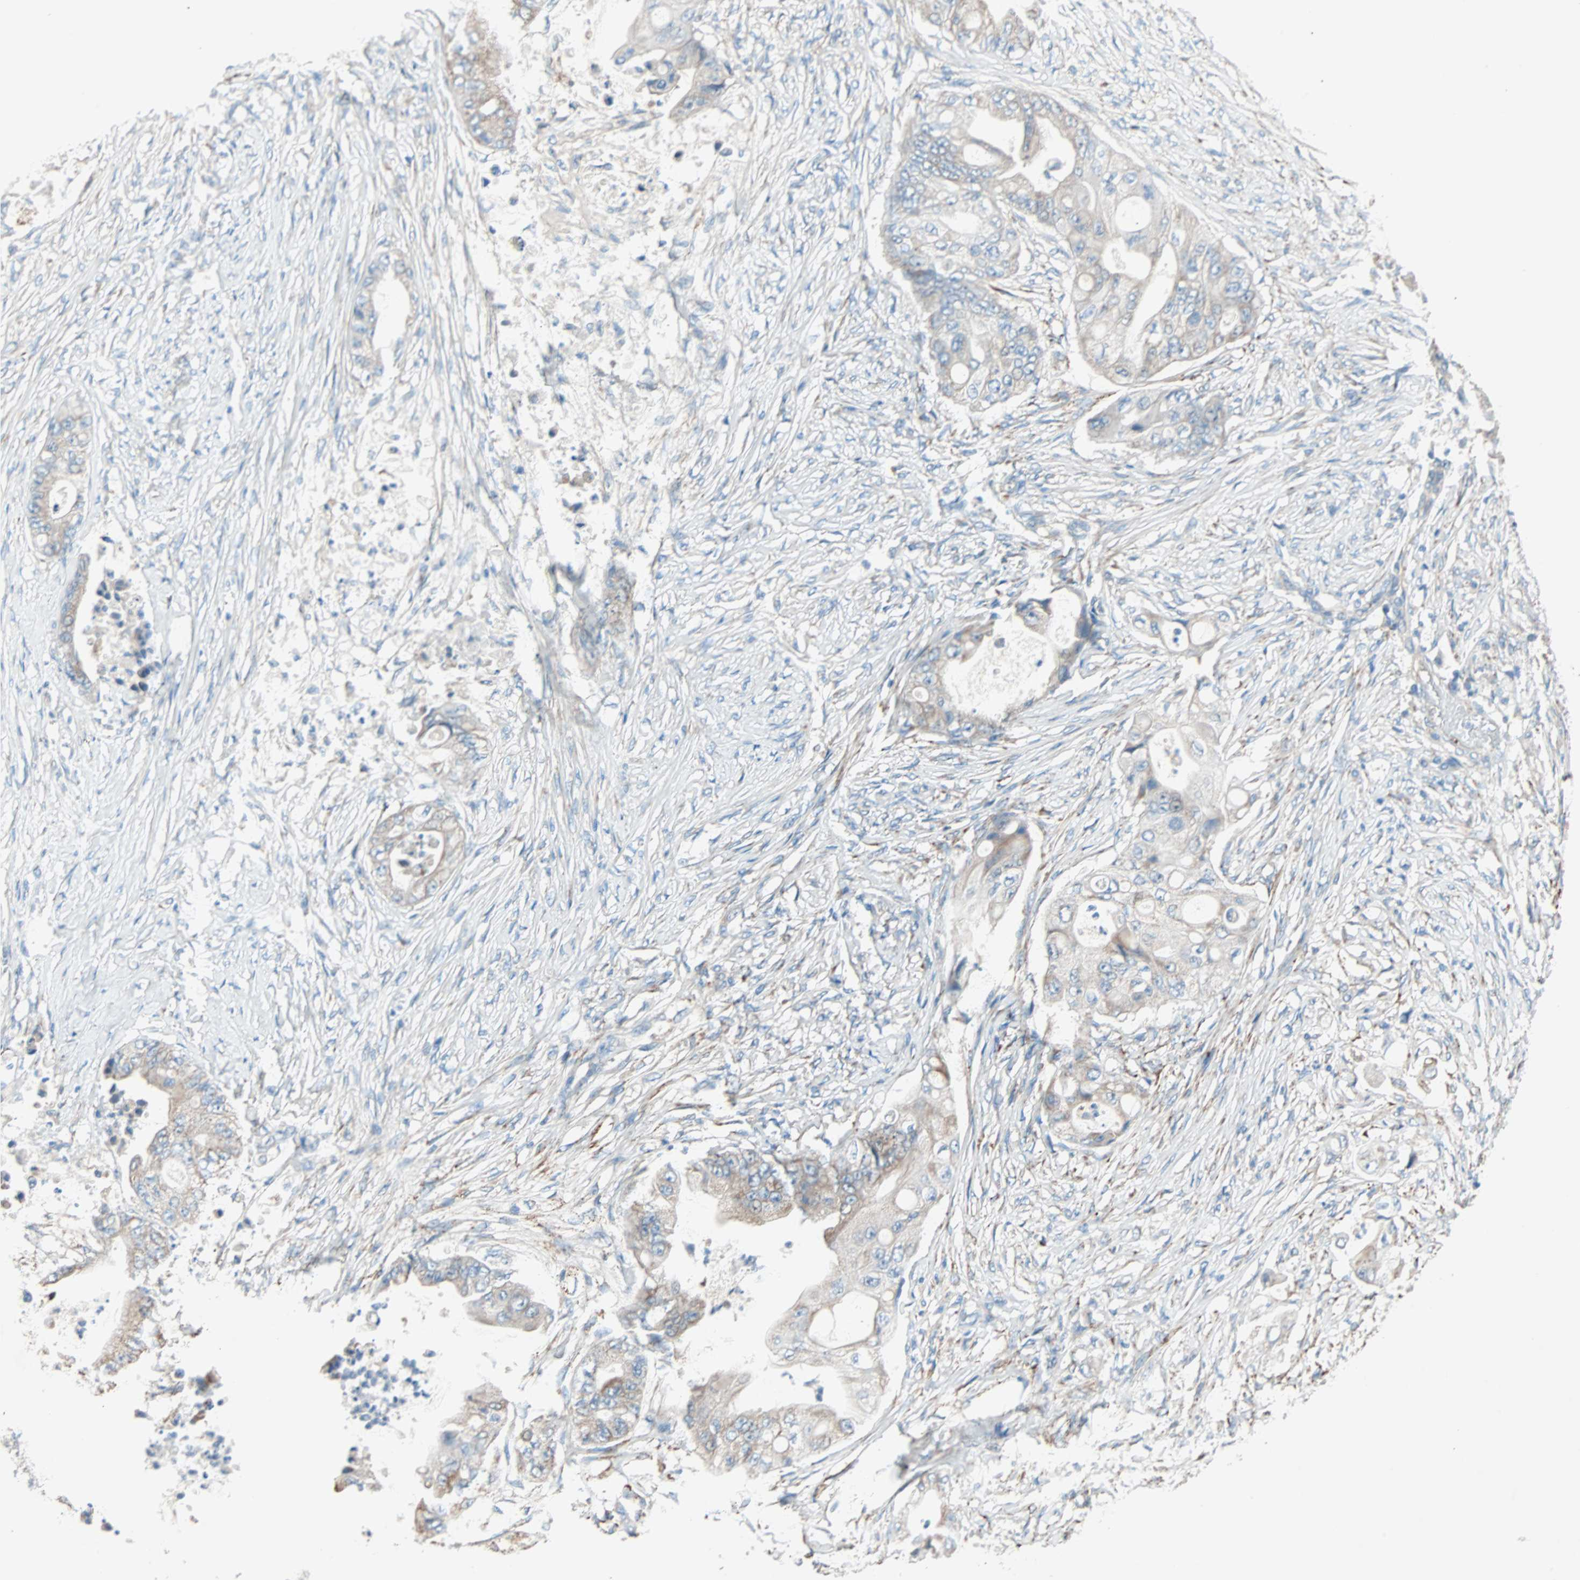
{"staining": {"intensity": "moderate", "quantity": ">75%", "location": "cytoplasmic/membranous"}, "tissue": "stomach cancer", "cell_type": "Tumor cells", "image_type": "cancer", "snomed": [{"axis": "morphology", "description": "Adenocarcinoma, NOS"}, {"axis": "topography", "description": "Stomach"}], "caption": "There is medium levels of moderate cytoplasmic/membranous staining in tumor cells of stomach adenocarcinoma, as demonstrated by immunohistochemical staining (brown color).", "gene": "LY6G6F", "patient": {"sex": "female", "age": 73}}